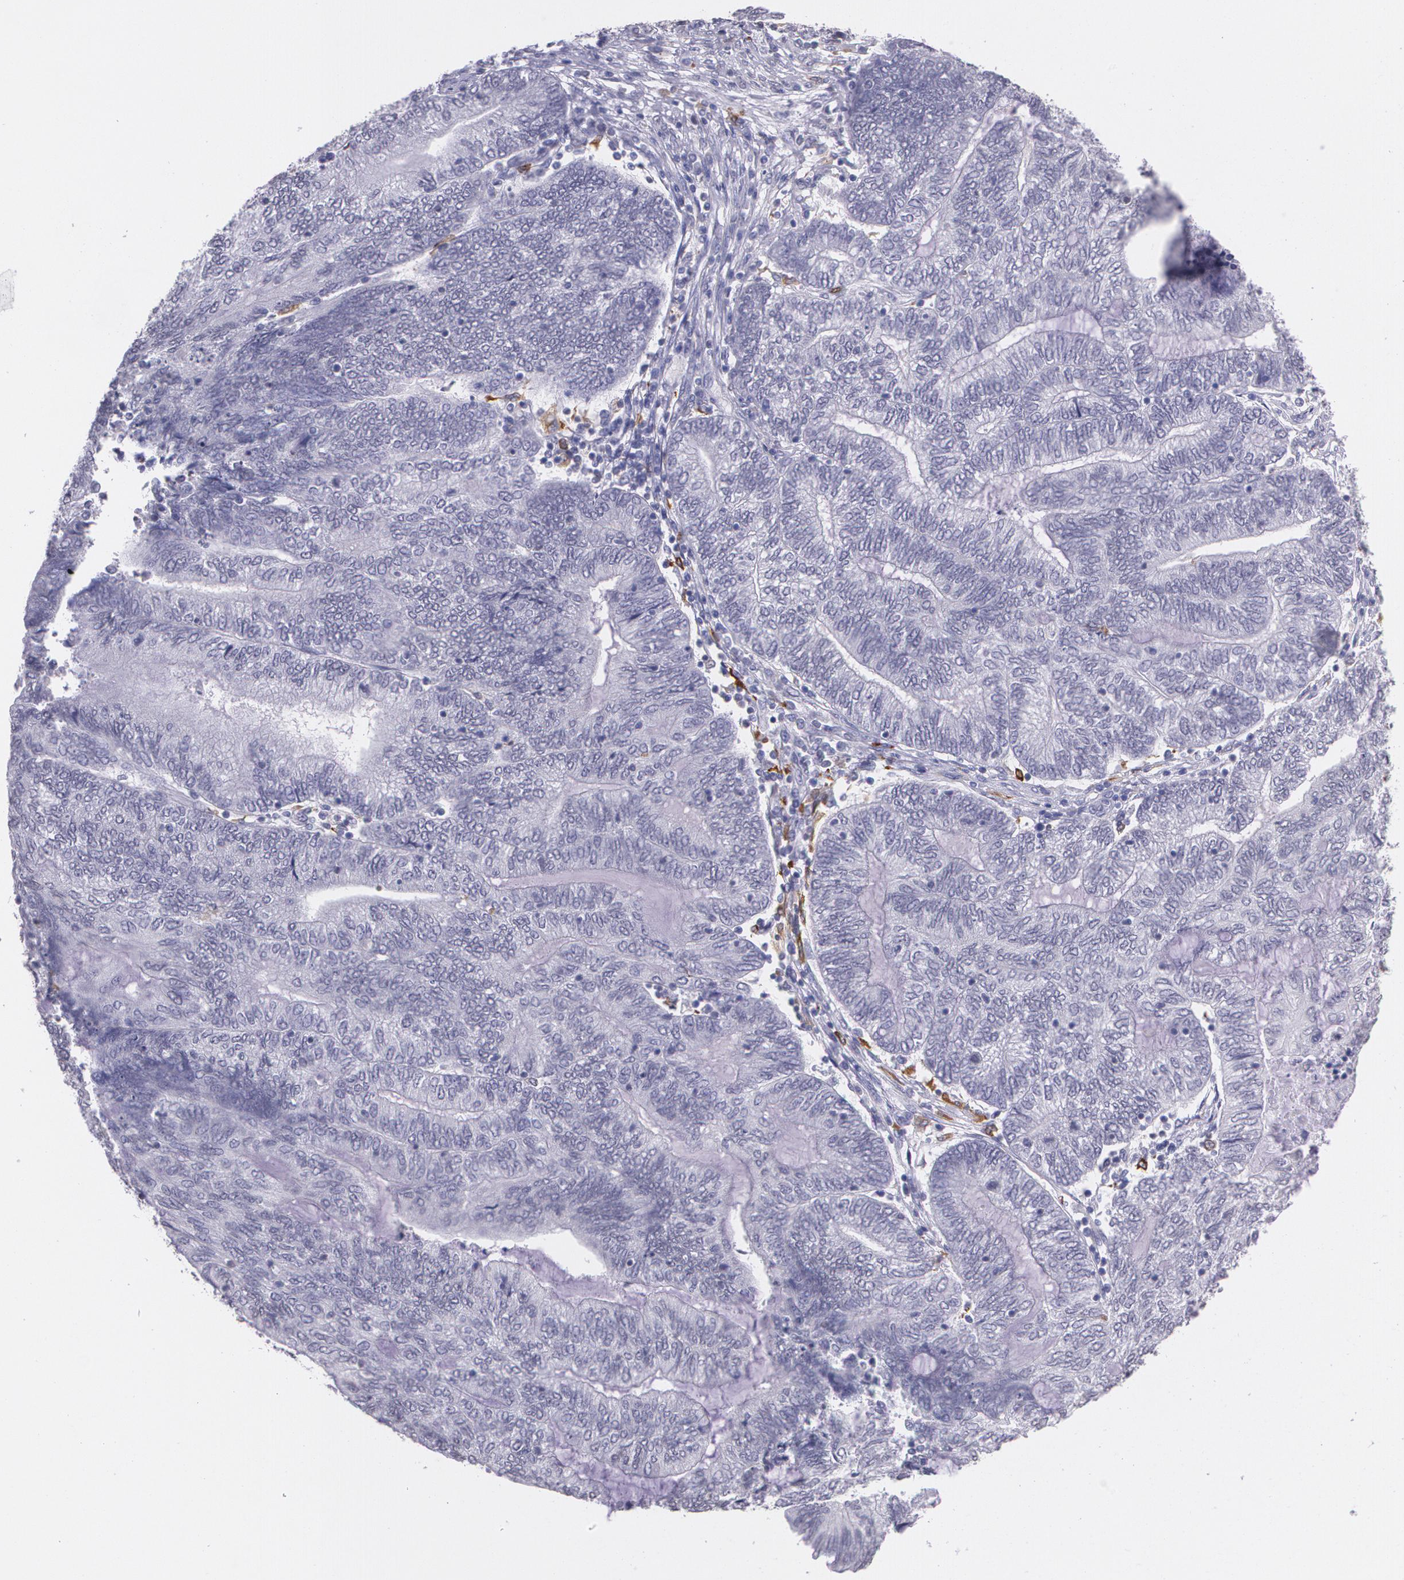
{"staining": {"intensity": "negative", "quantity": "none", "location": "none"}, "tissue": "endometrial cancer", "cell_type": "Tumor cells", "image_type": "cancer", "snomed": [{"axis": "morphology", "description": "Adenocarcinoma, NOS"}, {"axis": "topography", "description": "Uterus"}, {"axis": "topography", "description": "Endometrium"}], "caption": "Tumor cells are negative for brown protein staining in endometrial cancer.", "gene": "RTN1", "patient": {"sex": "female", "age": 70}}